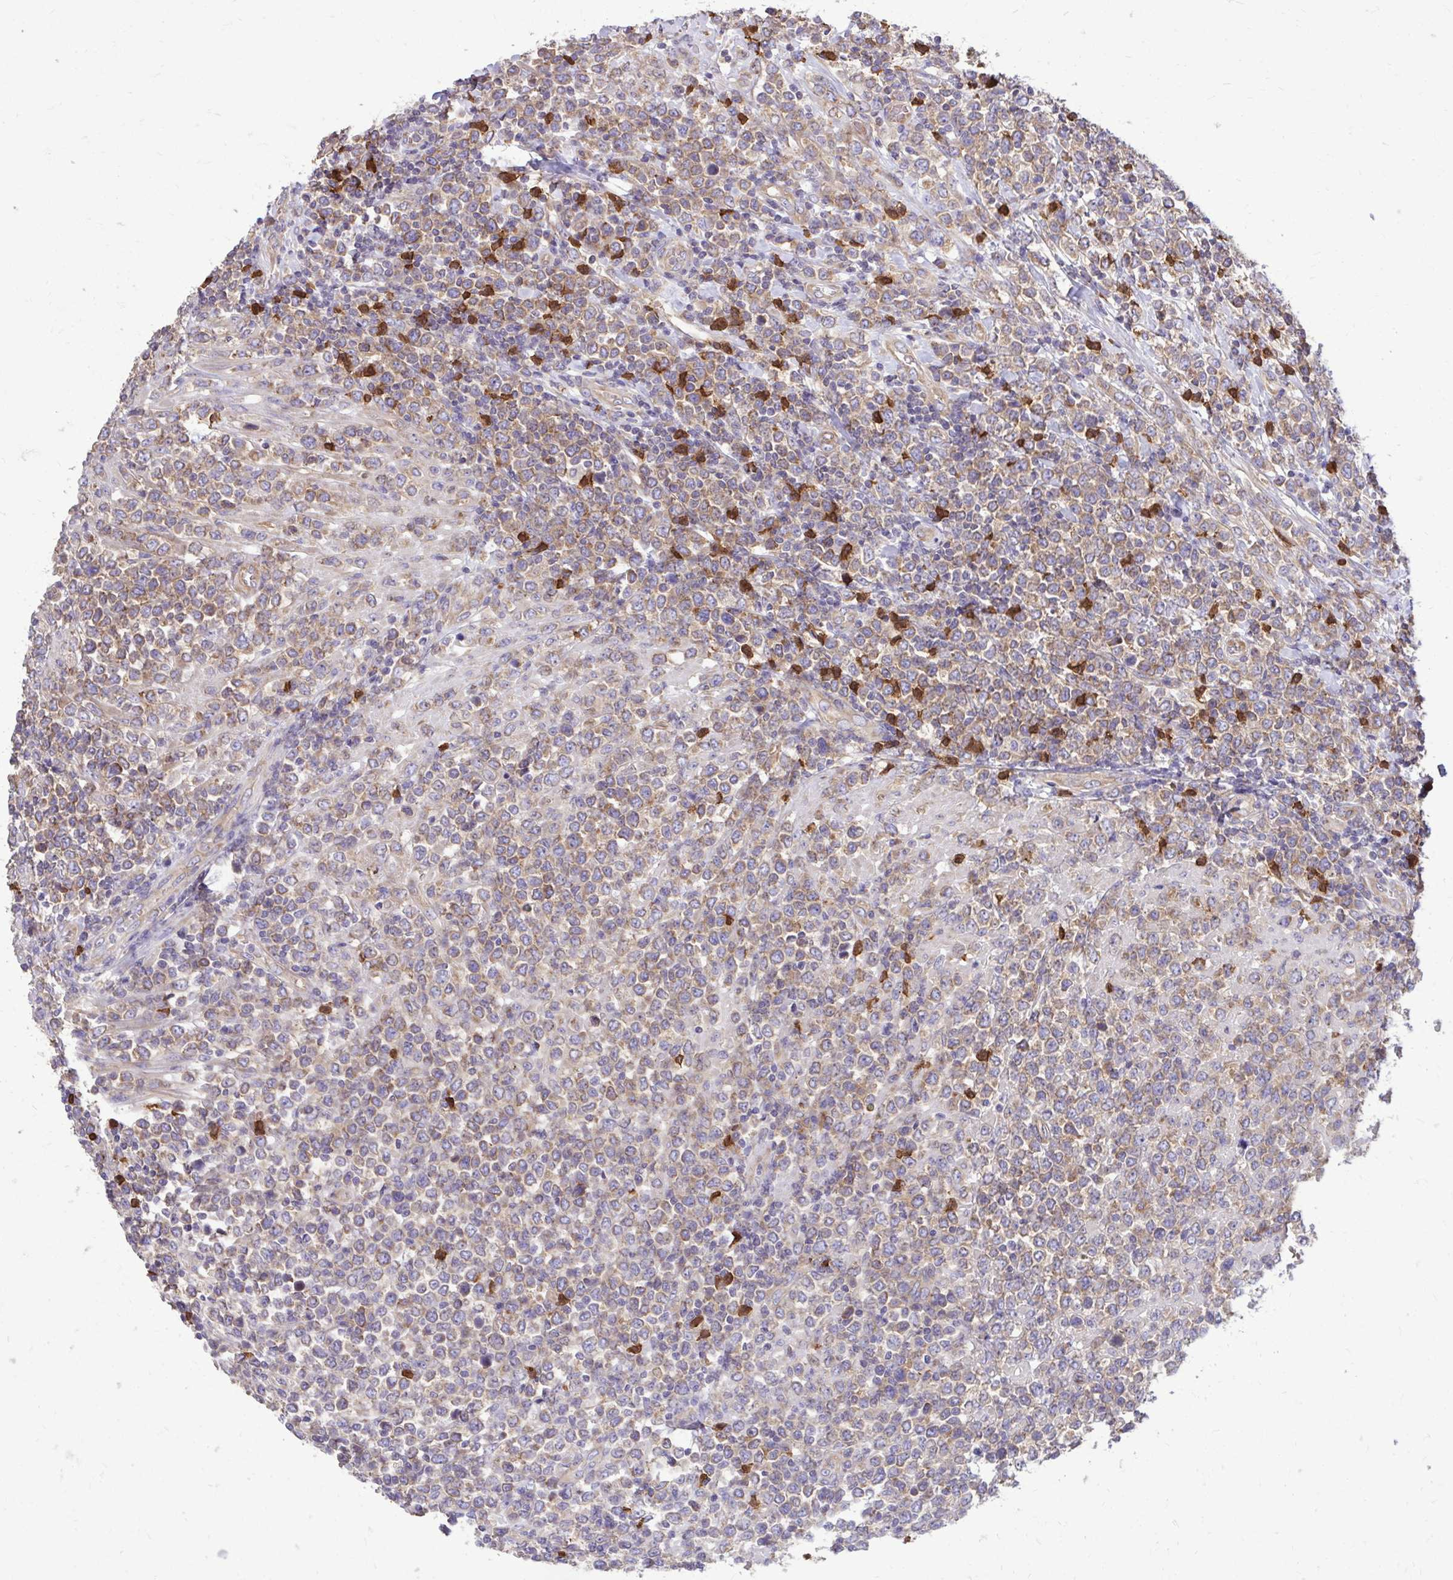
{"staining": {"intensity": "weak", "quantity": "25%-75%", "location": "cytoplasmic/membranous"}, "tissue": "lymphoma", "cell_type": "Tumor cells", "image_type": "cancer", "snomed": [{"axis": "morphology", "description": "Malignant lymphoma, non-Hodgkin's type, High grade"}, {"axis": "topography", "description": "Soft tissue"}], "caption": "An immunohistochemistry (IHC) photomicrograph of neoplastic tissue is shown. Protein staining in brown labels weak cytoplasmic/membranous positivity in high-grade malignant lymphoma, non-Hodgkin's type within tumor cells.", "gene": "FMR1", "patient": {"sex": "female", "age": 56}}